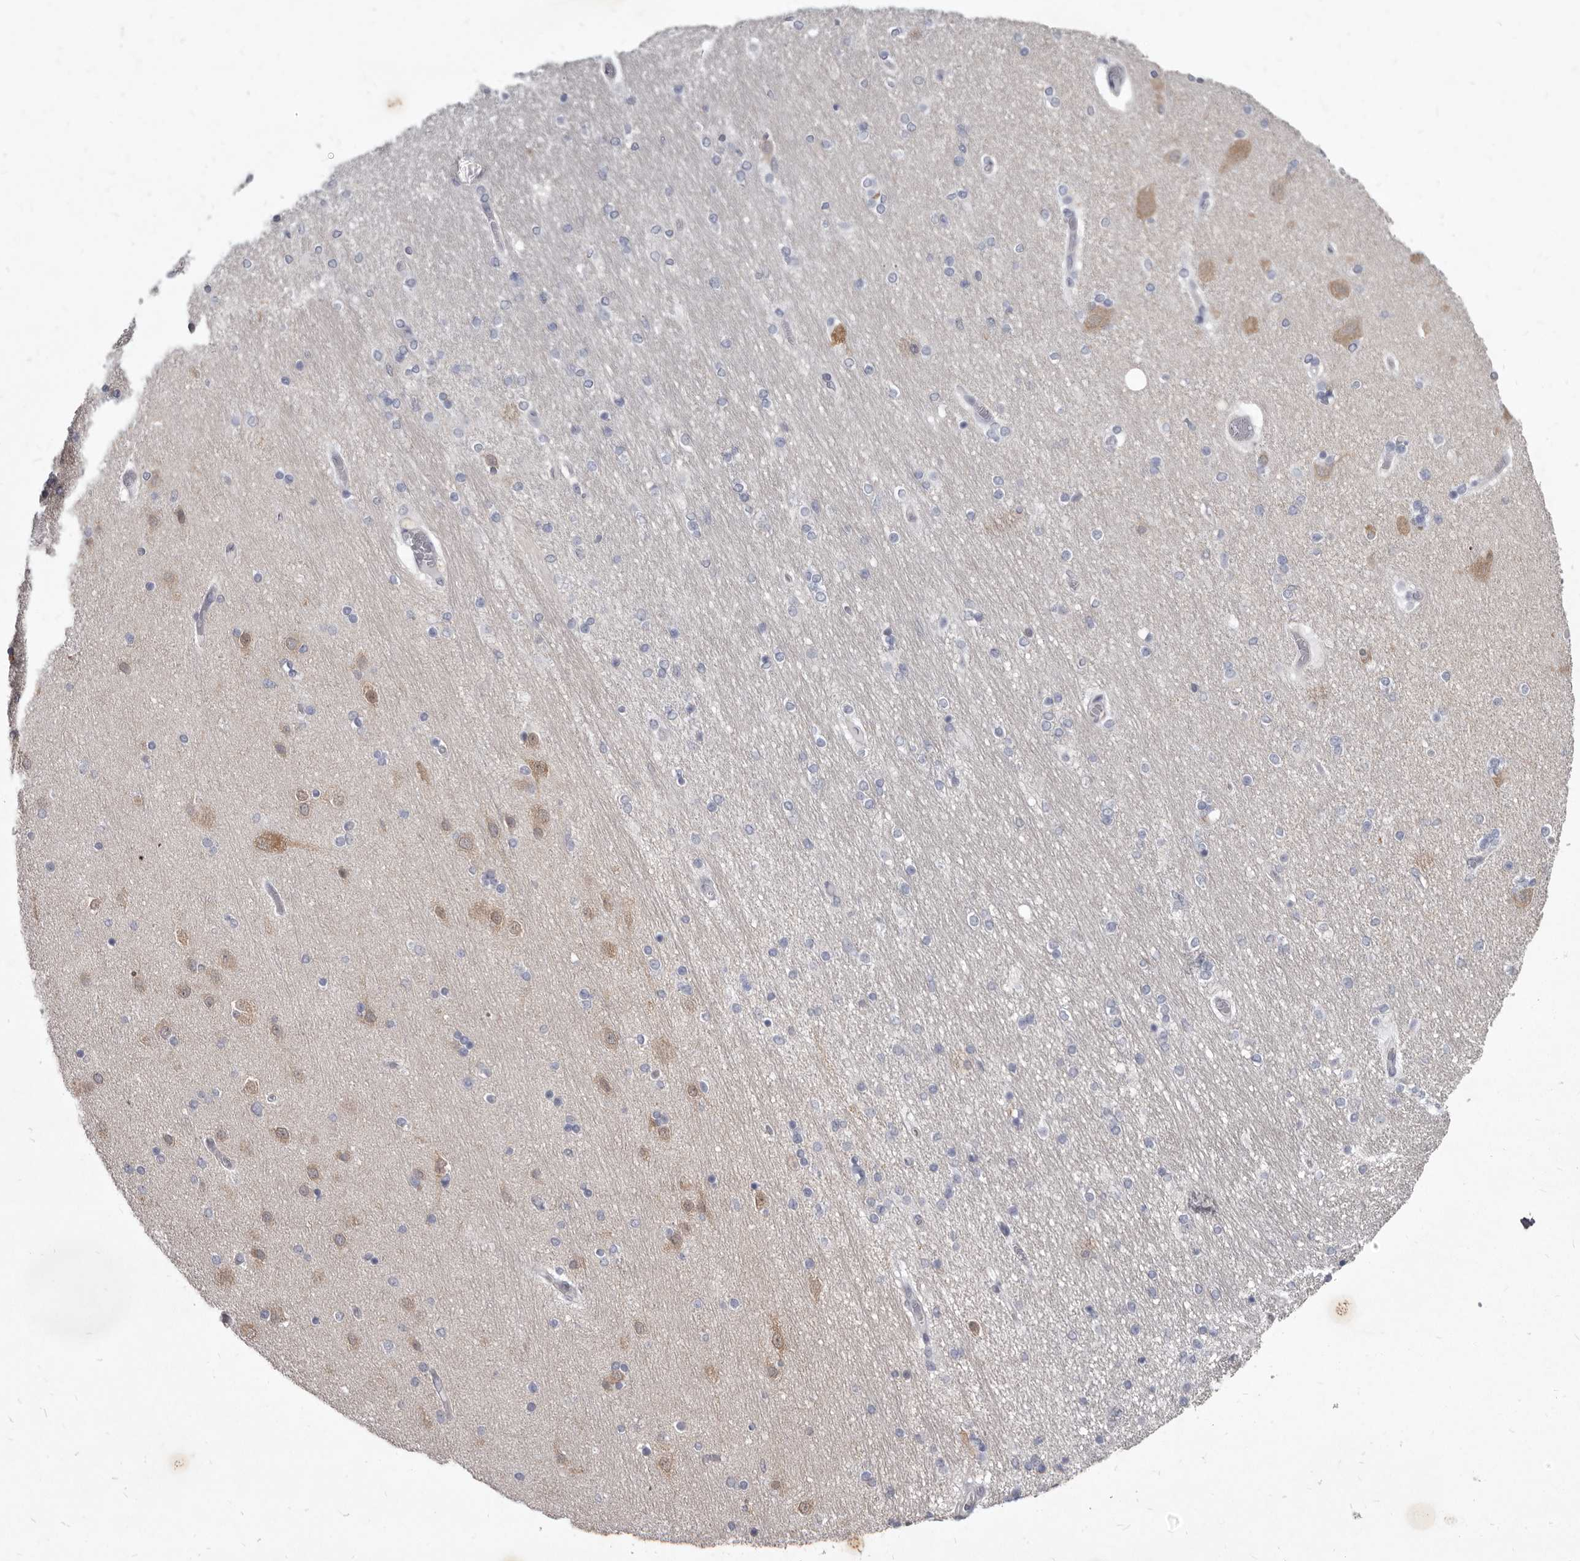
{"staining": {"intensity": "negative", "quantity": "none", "location": "none"}, "tissue": "hippocampus", "cell_type": "Glial cells", "image_type": "normal", "snomed": [{"axis": "morphology", "description": "Normal tissue, NOS"}, {"axis": "topography", "description": "Hippocampus"}], "caption": "High magnification brightfield microscopy of benign hippocampus stained with DAB (3,3'-diaminobenzidine) (brown) and counterstained with hematoxylin (blue): glial cells show no significant staining. Nuclei are stained in blue.", "gene": "GSK3B", "patient": {"sex": "female", "age": 54}}